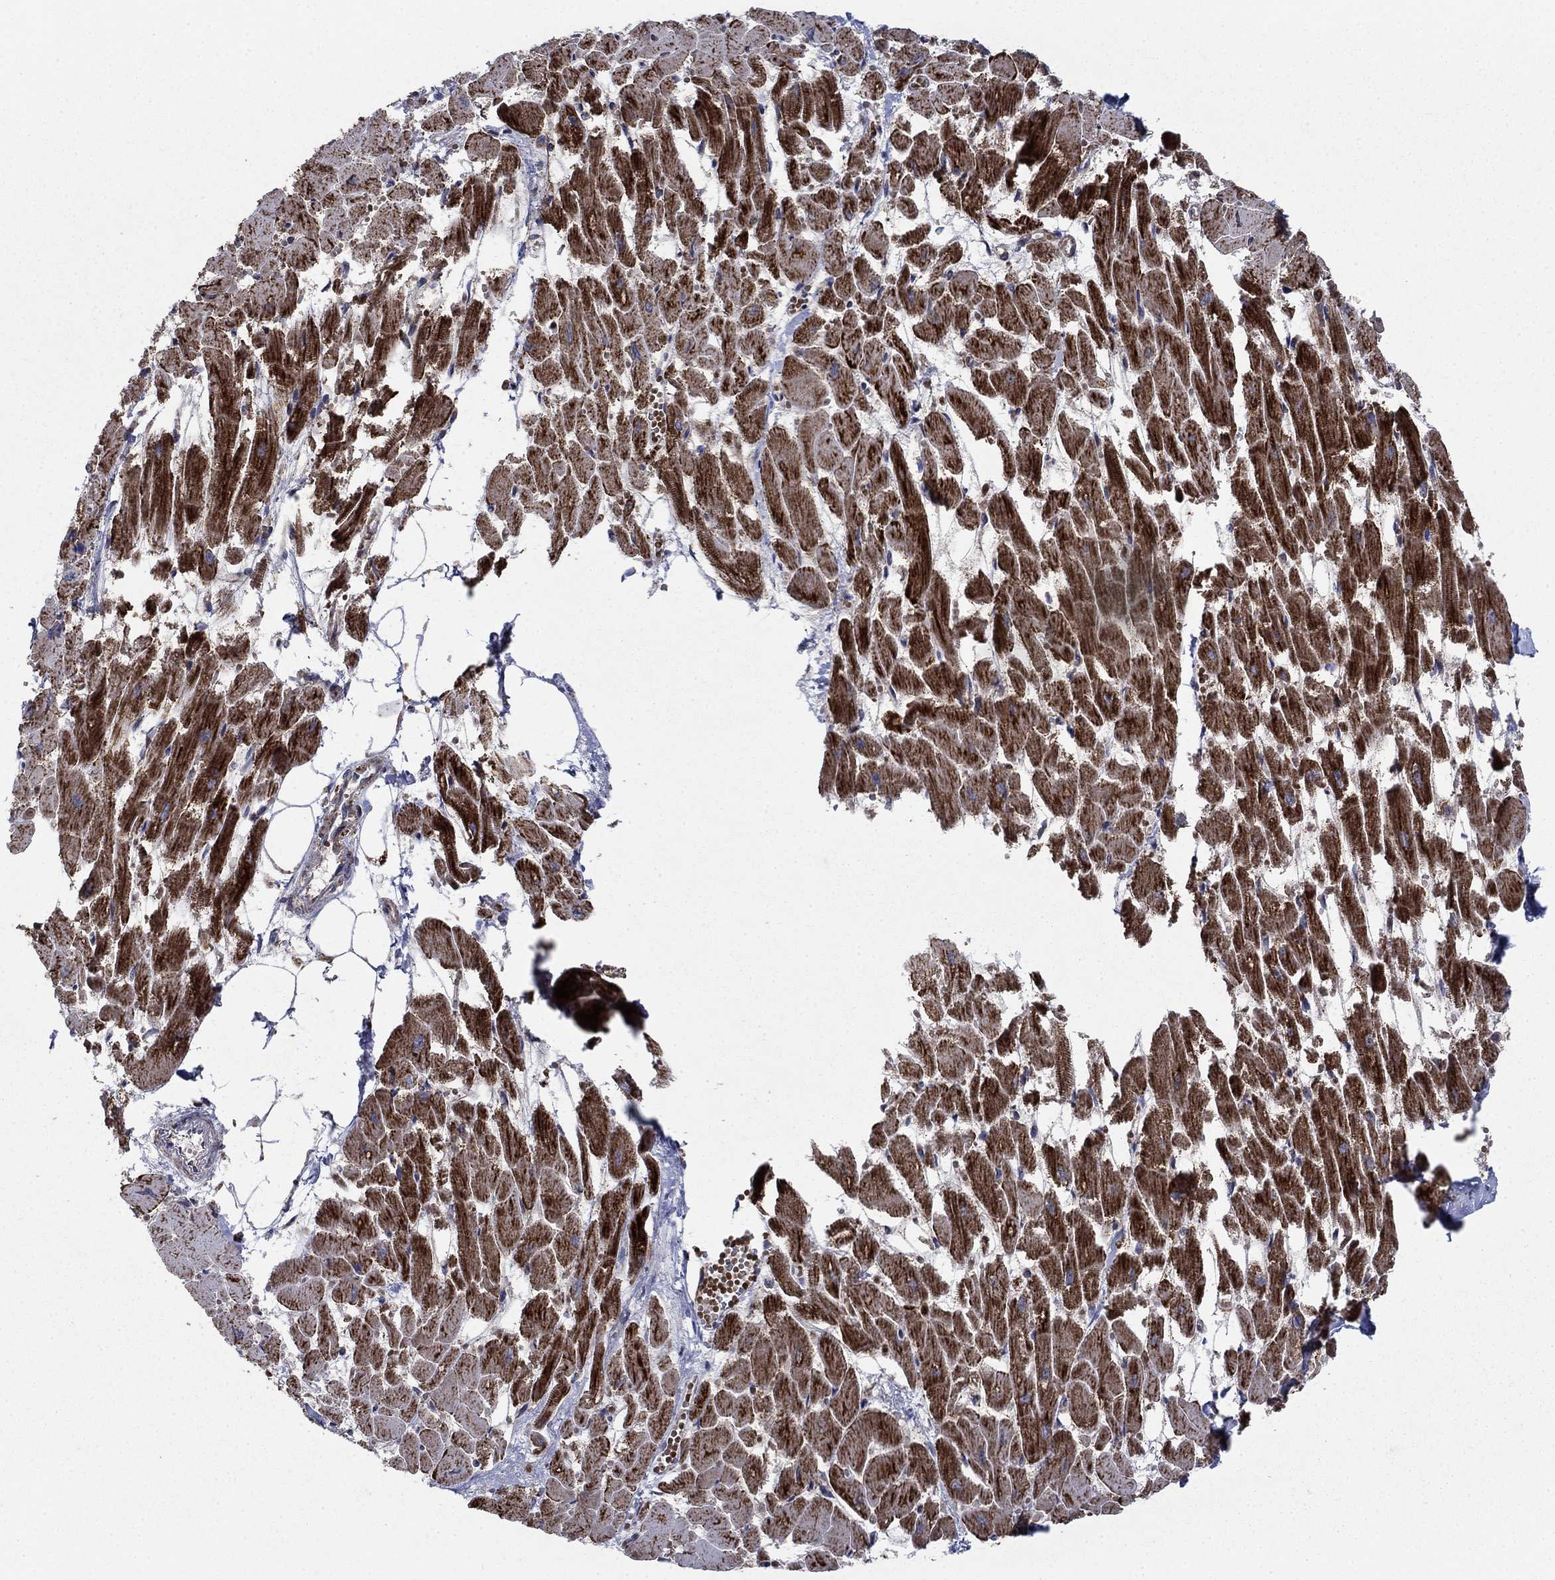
{"staining": {"intensity": "strong", "quantity": "25%-75%", "location": "cytoplasmic/membranous"}, "tissue": "heart muscle", "cell_type": "Cardiomyocytes", "image_type": "normal", "snomed": [{"axis": "morphology", "description": "Normal tissue, NOS"}, {"axis": "topography", "description": "Heart"}], "caption": "Immunohistochemistry (DAB) staining of benign heart muscle displays strong cytoplasmic/membranous protein expression in approximately 25%-75% of cardiomyocytes. (brown staining indicates protein expression, while blue staining denotes nuclei).", "gene": "RNF19B", "patient": {"sex": "female", "age": 52}}